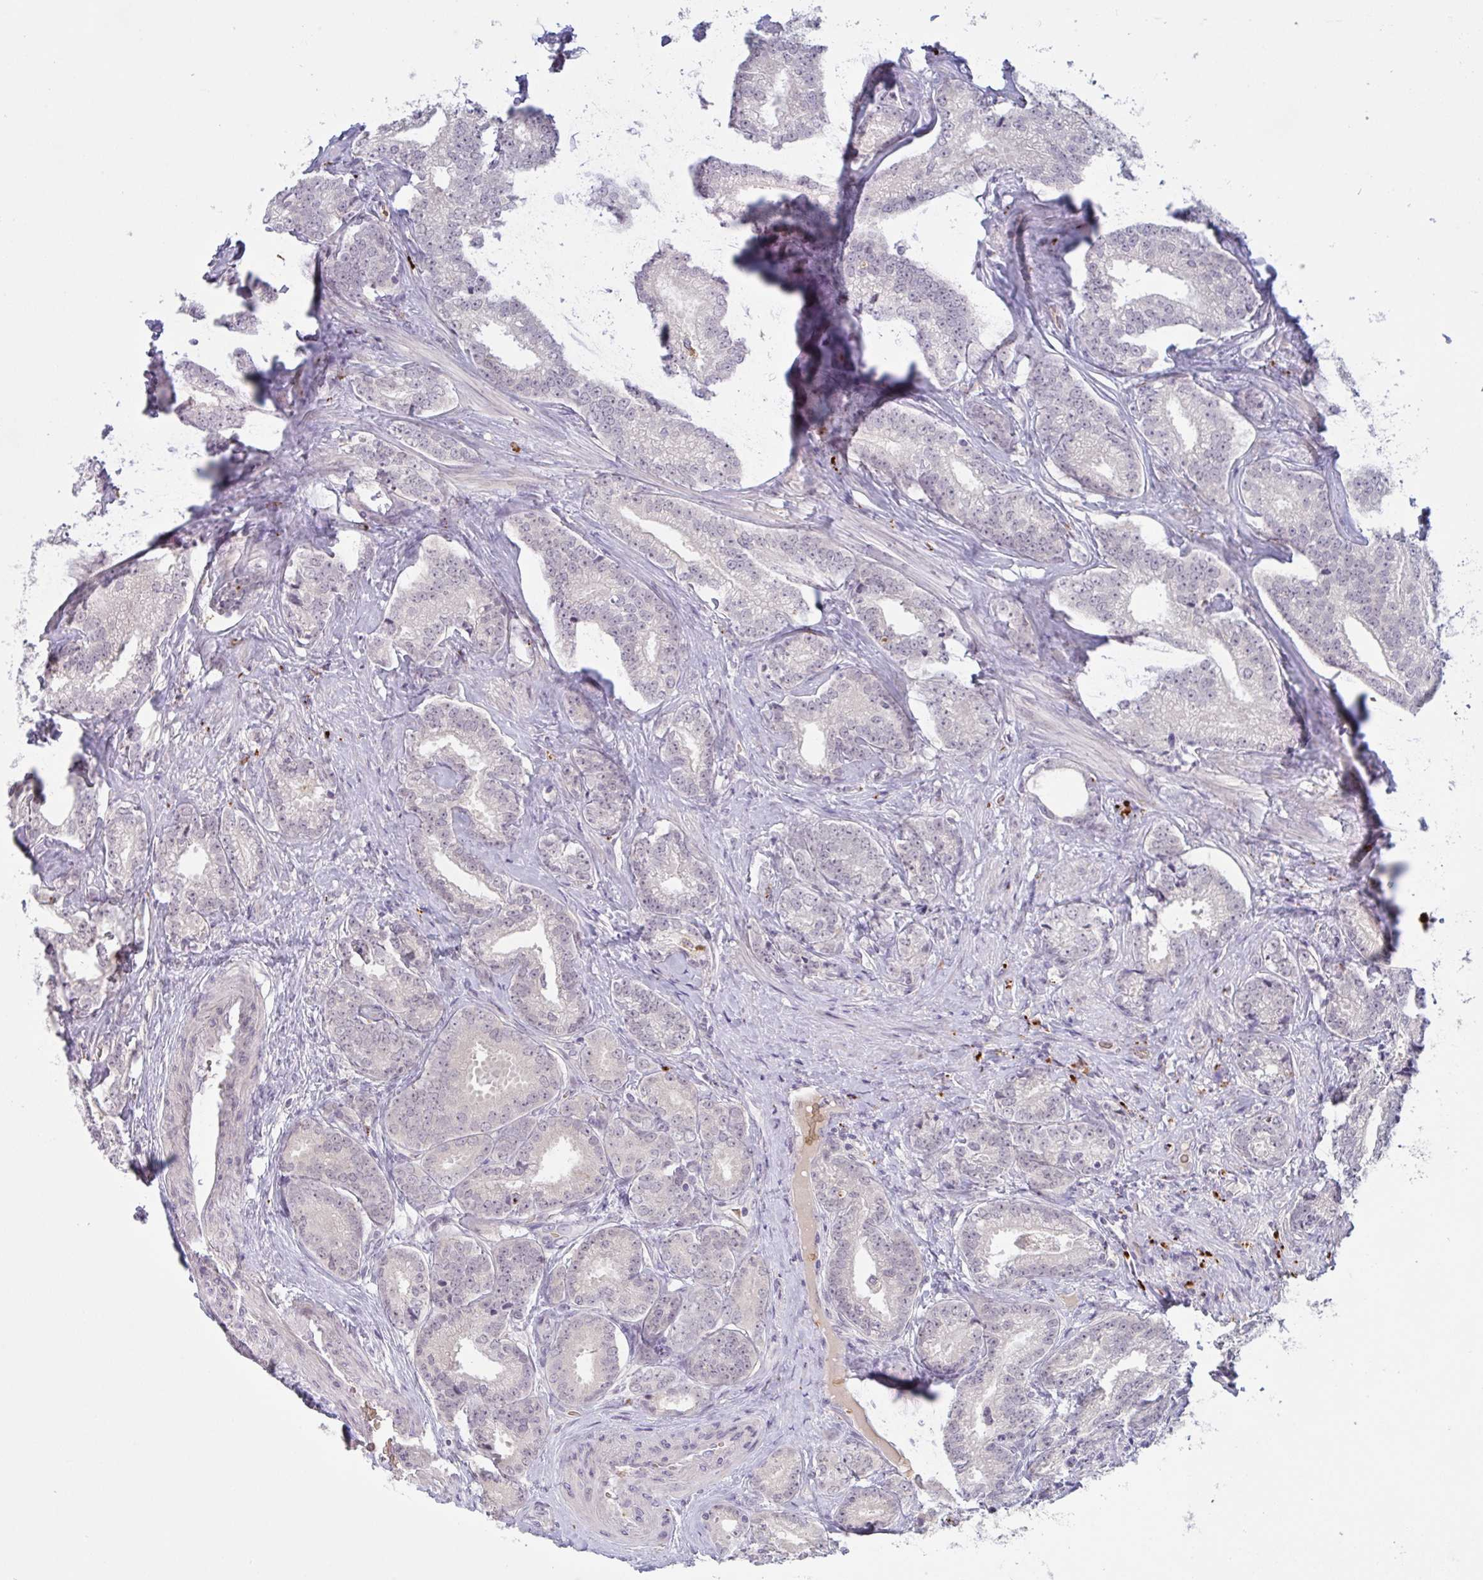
{"staining": {"intensity": "negative", "quantity": "none", "location": "none"}, "tissue": "prostate cancer", "cell_type": "Tumor cells", "image_type": "cancer", "snomed": [{"axis": "morphology", "description": "Adenocarcinoma, Low grade"}, {"axis": "topography", "description": "Prostate"}], "caption": "Photomicrograph shows no significant protein expression in tumor cells of prostate cancer. (Brightfield microscopy of DAB (3,3'-diaminobenzidine) immunohistochemistry at high magnification).", "gene": "RHAG", "patient": {"sex": "male", "age": 63}}